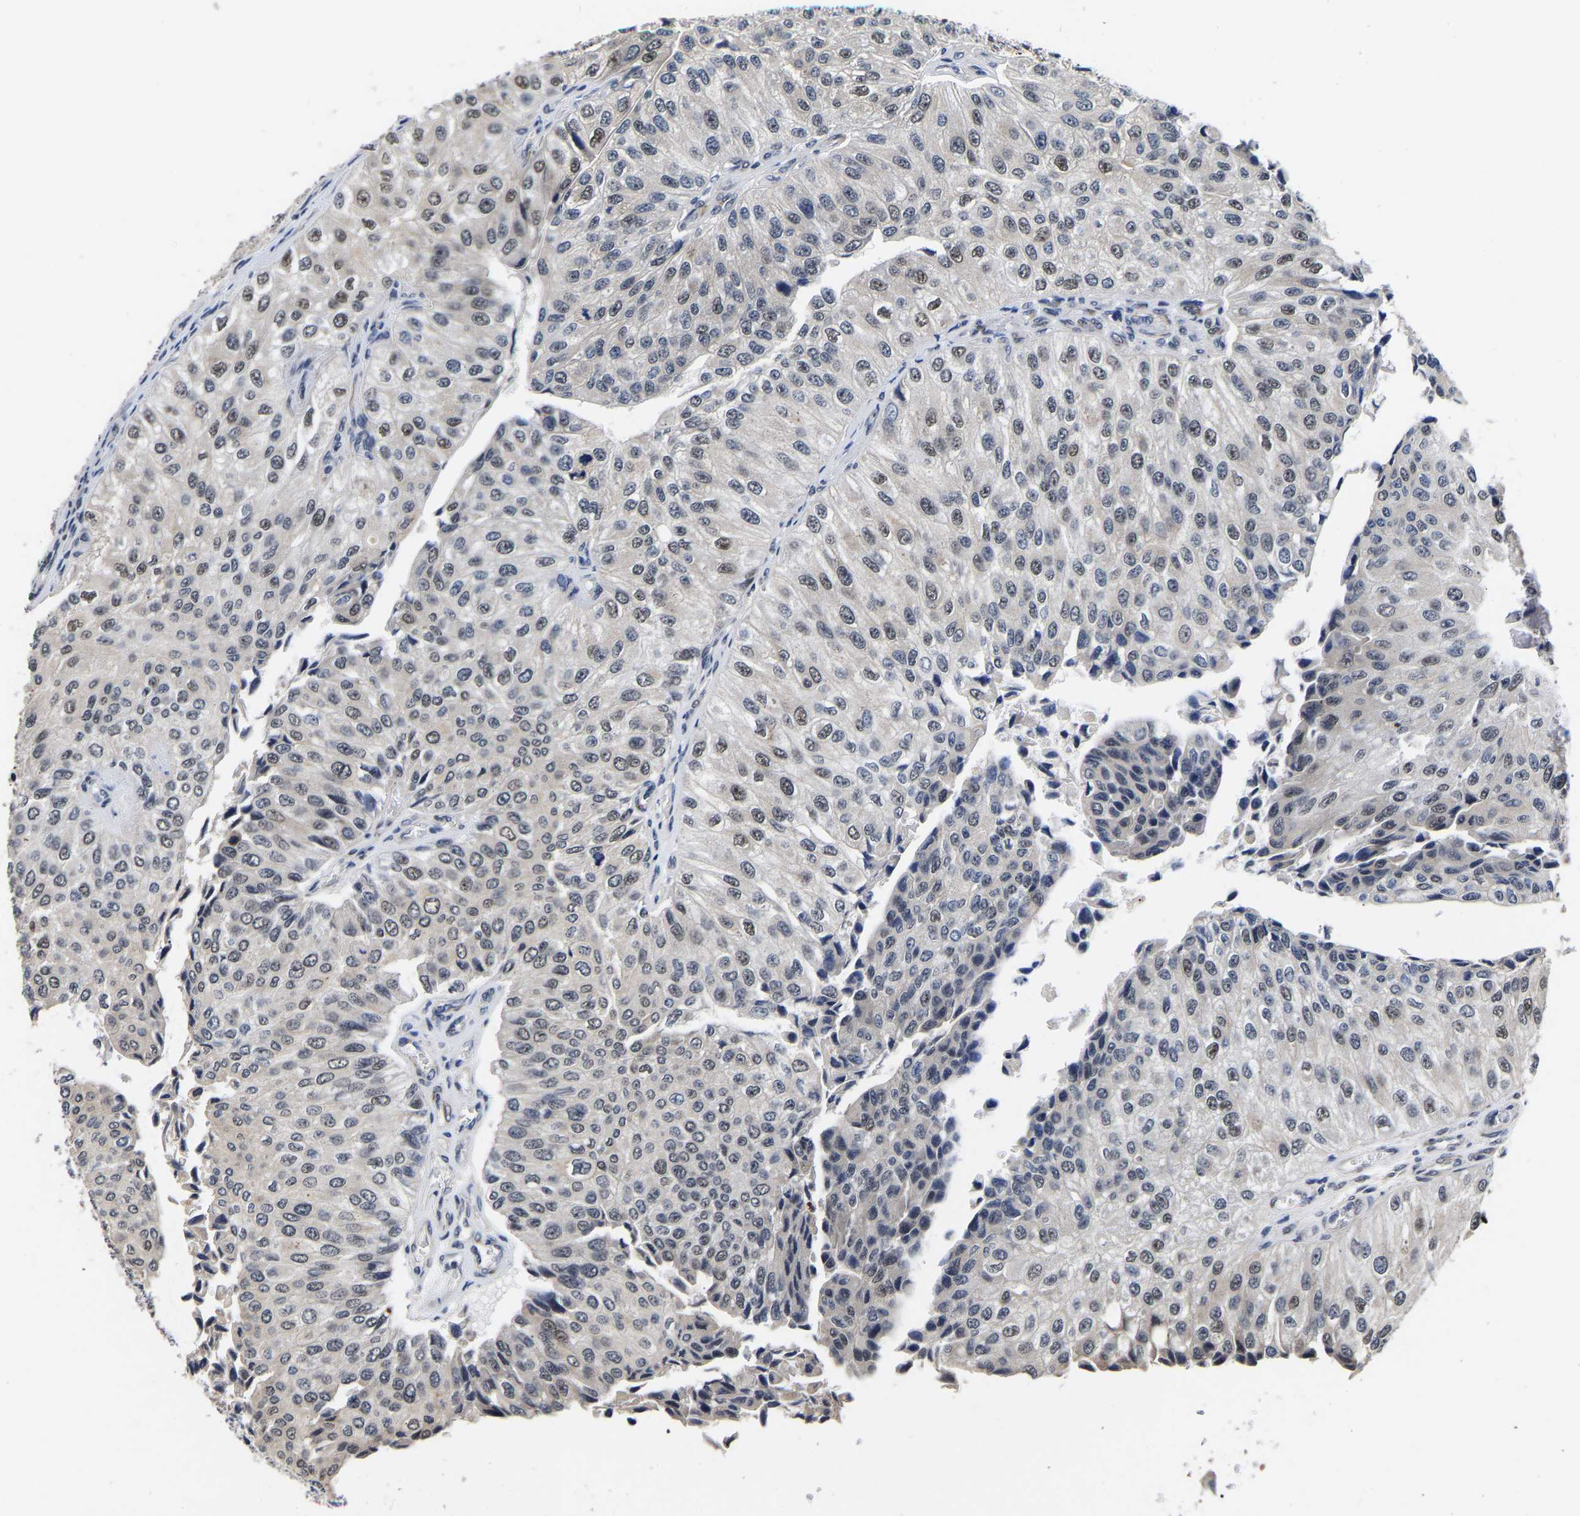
{"staining": {"intensity": "weak", "quantity": "25%-75%", "location": "nuclear"}, "tissue": "urothelial cancer", "cell_type": "Tumor cells", "image_type": "cancer", "snomed": [{"axis": "morphology", "description": "Urothelial carcinoma, High grade"}, {"axis": "topography", "description": "Kidney"}, {"axis": "topography", "description": "Urinary bladder"}], "caption": "Human high-grade urothelial carcinoma stained with a protein marker reveals weak staining in tumor cells.", "gene": "METTL16", "patient": {"sex": "male", "age": 77}}